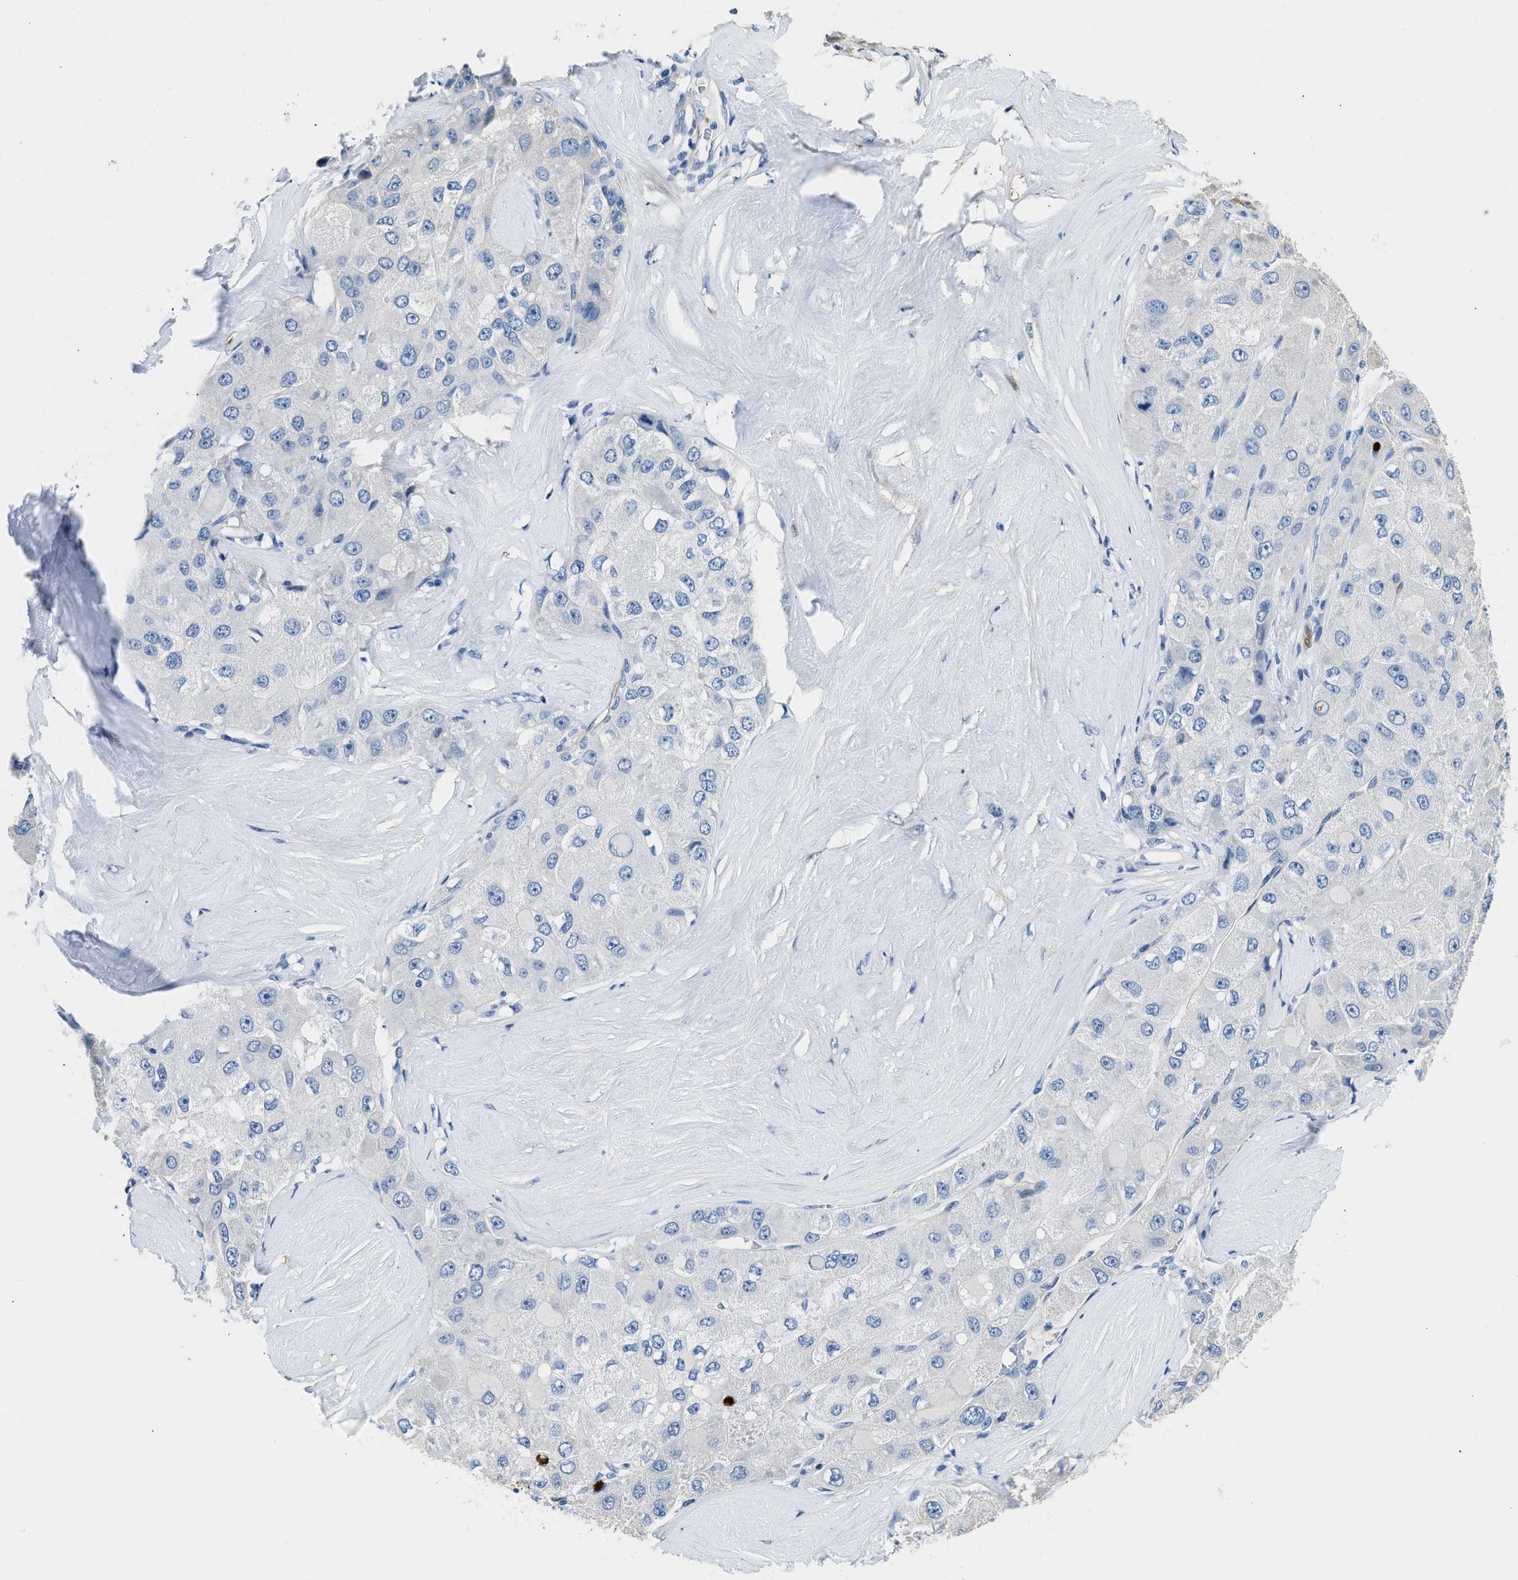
{"staining": {"intensity": "negative", "quantity": "none", "location": "none"}, "tissue": "liver cancer", "cell_type": "Tumor cells", "image_type": "cancer", "snomed": [{"axis": "morphology", "description": "Carcinoma, Hepatocellular, NOS"}, {"axis": "topography", "description": "Liver"}], "caption": "Tumor cells show no significant protein positivity in liver cancer. (Stains: DAB (3,3'-diaminobenzidine) IHC with hematoxylin counter stain, Microscopy: brightfield microscopy at high magnification).", "gene": "ANXA3", "patient": {"sex": "male", "age": 80}}